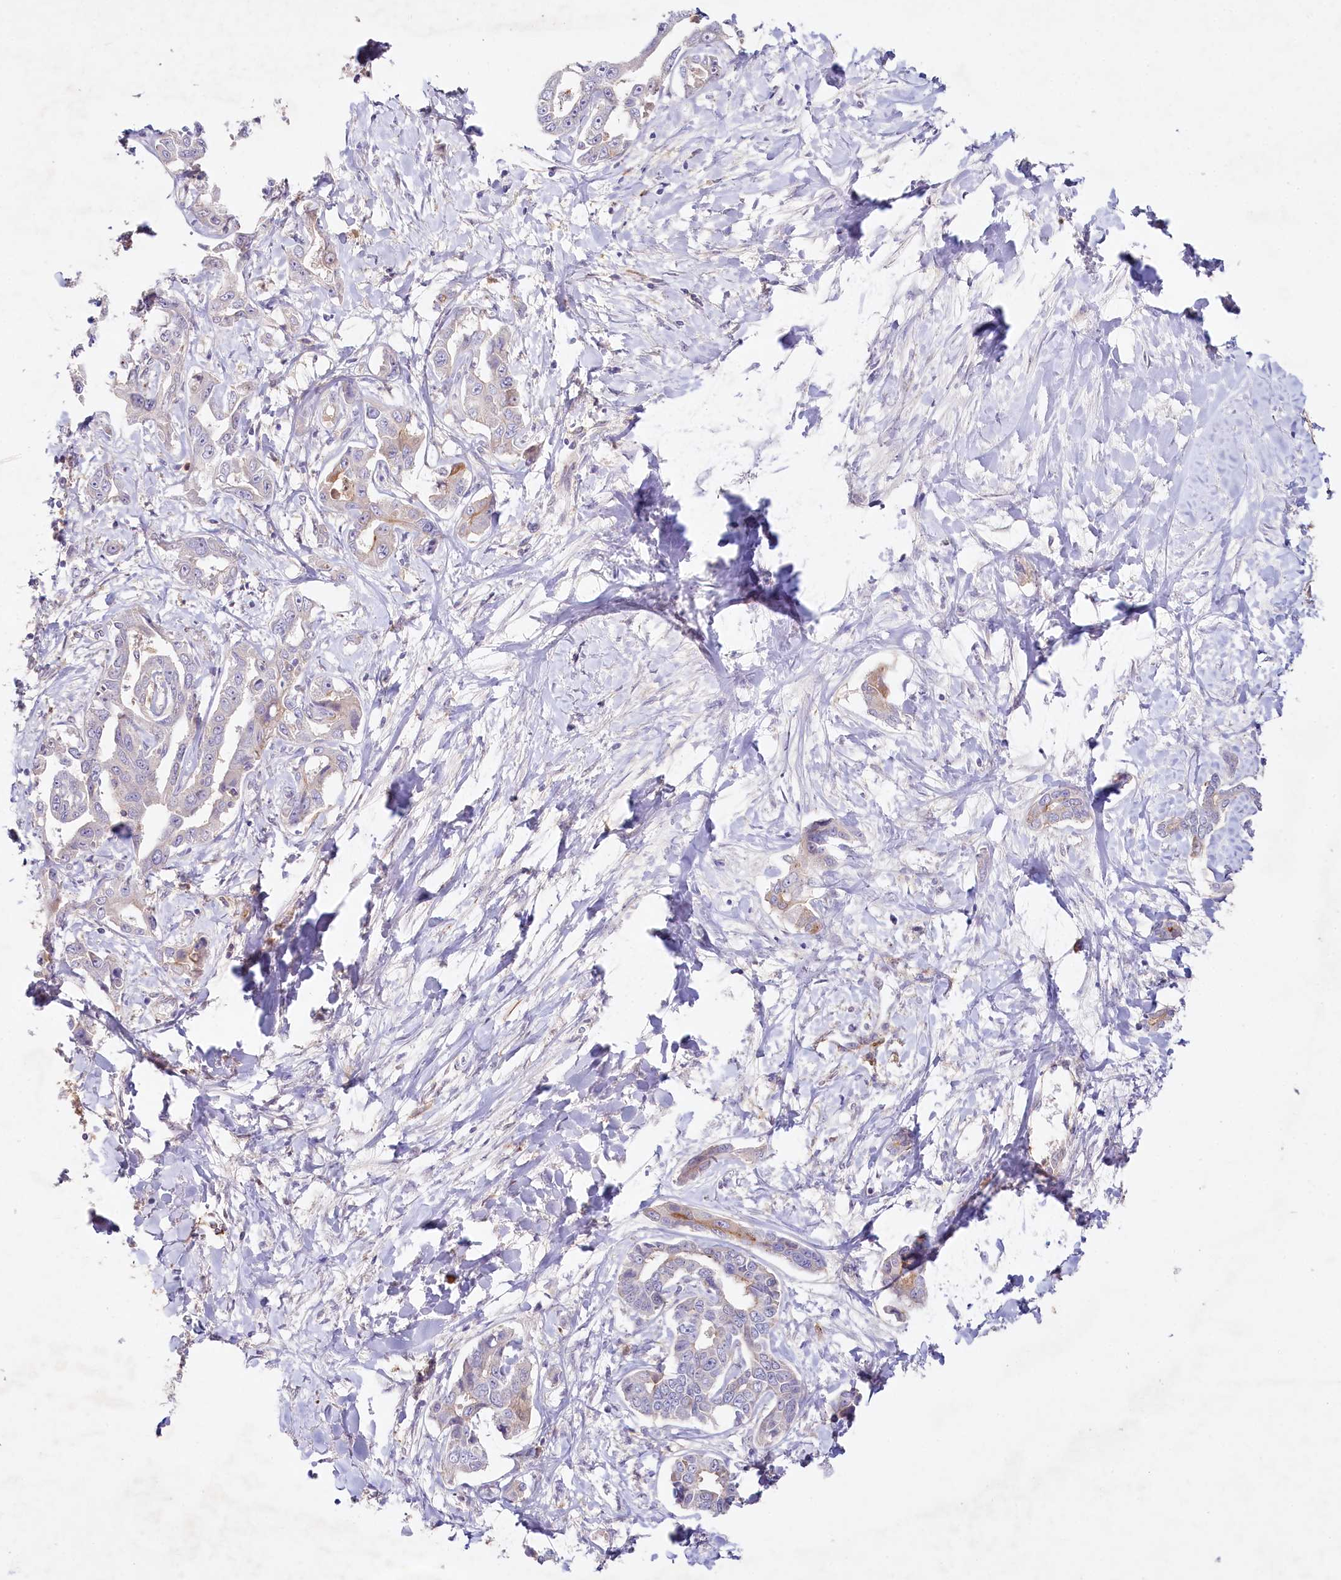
{"staining": {"intensity": "negative", "quantity": "none", "location": "none"}, "tissue": "liver cancer", "cell_type": "Tumor cells", "image_type": "cancer", "snomed": [{"axis": "morphology", "description": "Cholangiocarcinoma"}, {"axis": "topography", "description": "Liver"}], "caption": "Liver cholangiocarcinoma stained for a protein using immunohistochemistry exhibits no expression tumor cells.", "gene": "ALDH3B1", "patient": {"sex": "male", "age": 59}}